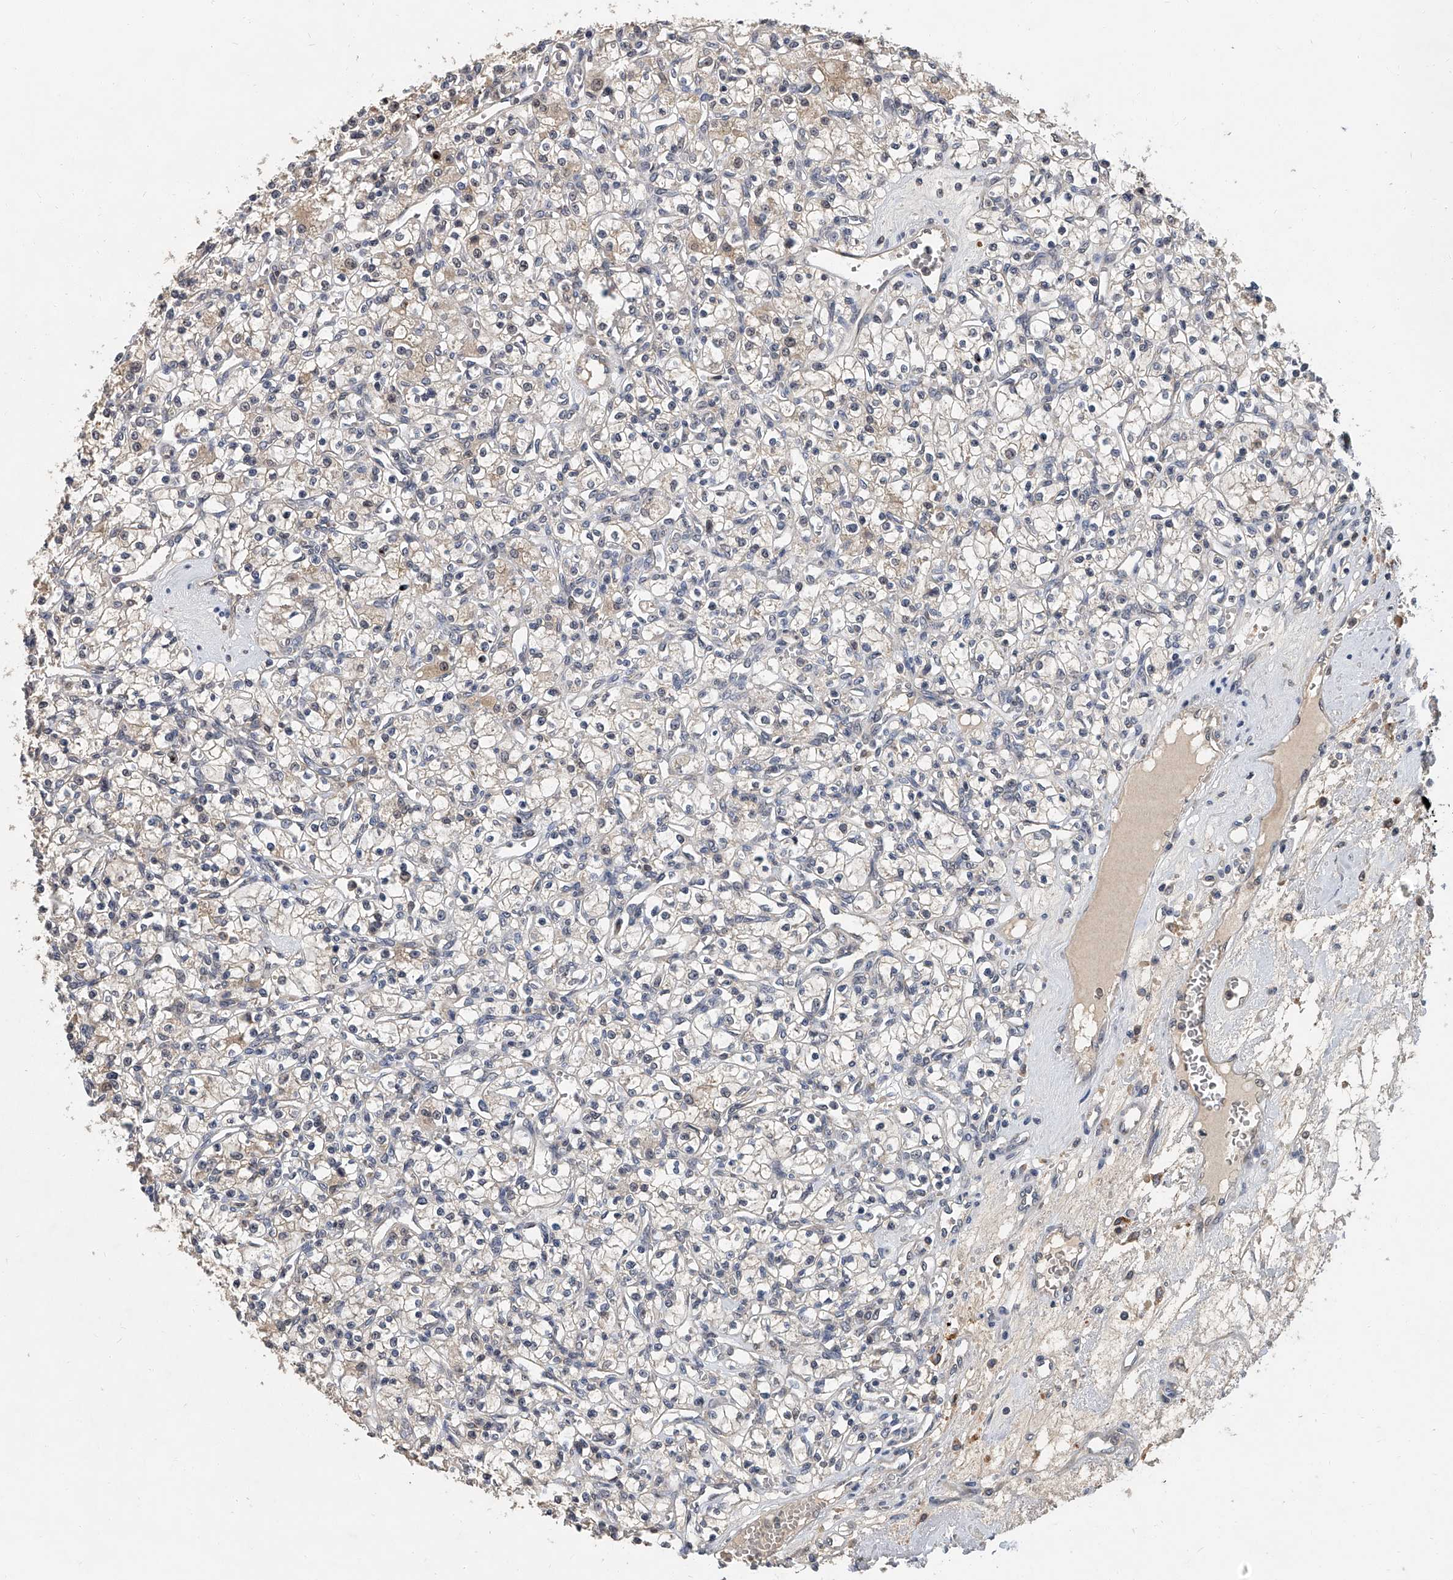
{"staining": {"intensity": "negative", "quantity": "none", "location": "none"}, "tissue": "renal cancer", "cell_type": "Tumor cells", "image_type": "cancer", "snomed": [{"axis": "morphology", "description": "Adenocarcinoma, NOS"}, {"axis": "topography", "description": "Kidney"}], "caption": "Tumor cells are negative for protein expression in human renal cancer (adenocarcinoma). (DAB immunohistochemistry, high magnification).", "gene": "JAG2", "patient": {"sex": "female", "age": 59}}